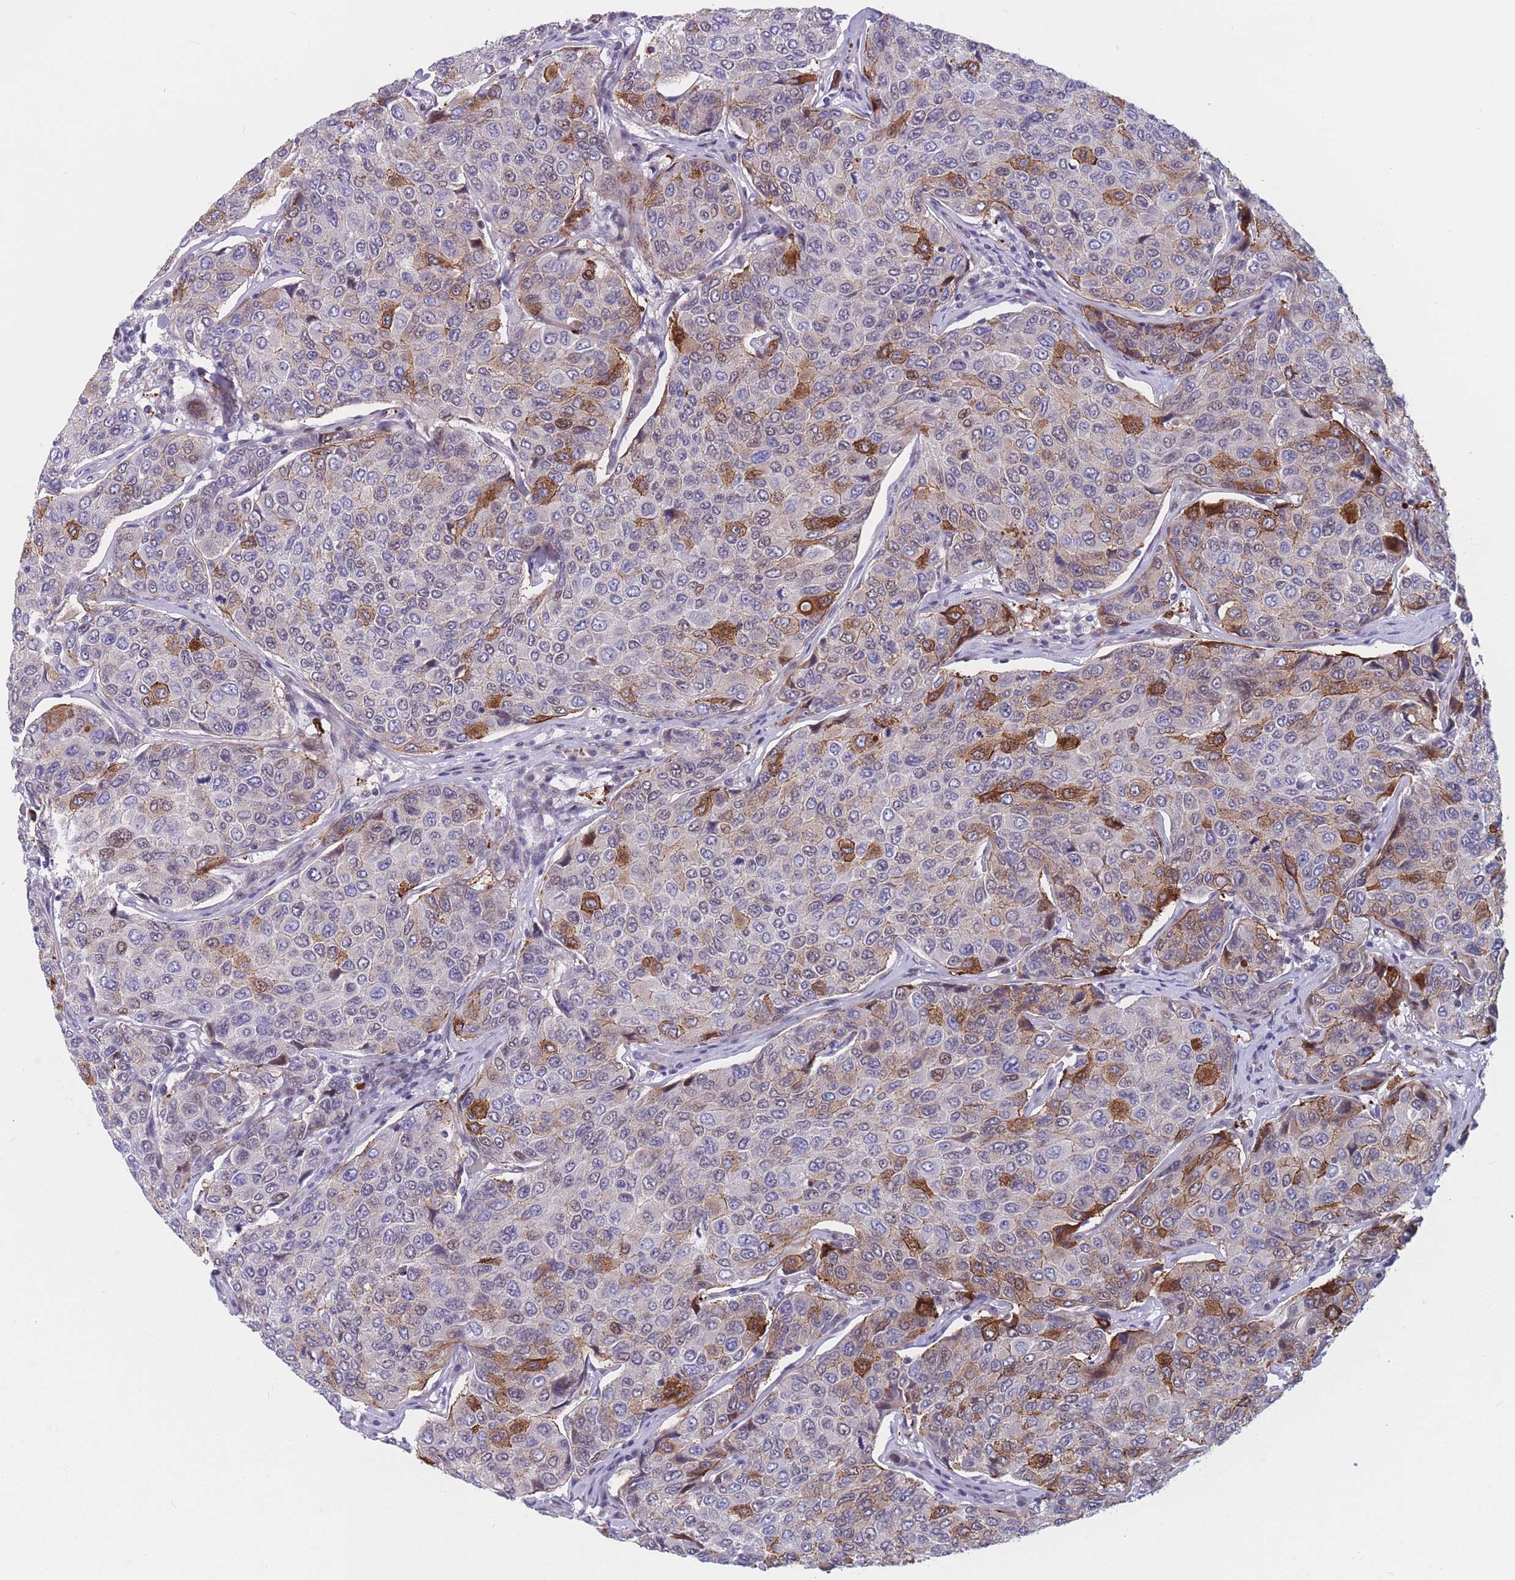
{"staining": {"intensity": "strong", "quantity": "<25%", "location": "cytoplasmic/membranous"}, "tissue": "breast cancer", "cell_type": "Tumor cells", "image_type": "cancer", "snomed": [{"axis": "morphology", "description": "Duct carcinoma"}, {"axis": "topography", "description": "Breast"}], "caption": "A brown stain shows strong cytoplasmic/membranous staining of a protein in human infiltrating ductal carcinoma (breast) tumor cells.", "gene": "BCL9L", "patient": {"sex": "female", "age": 55}}